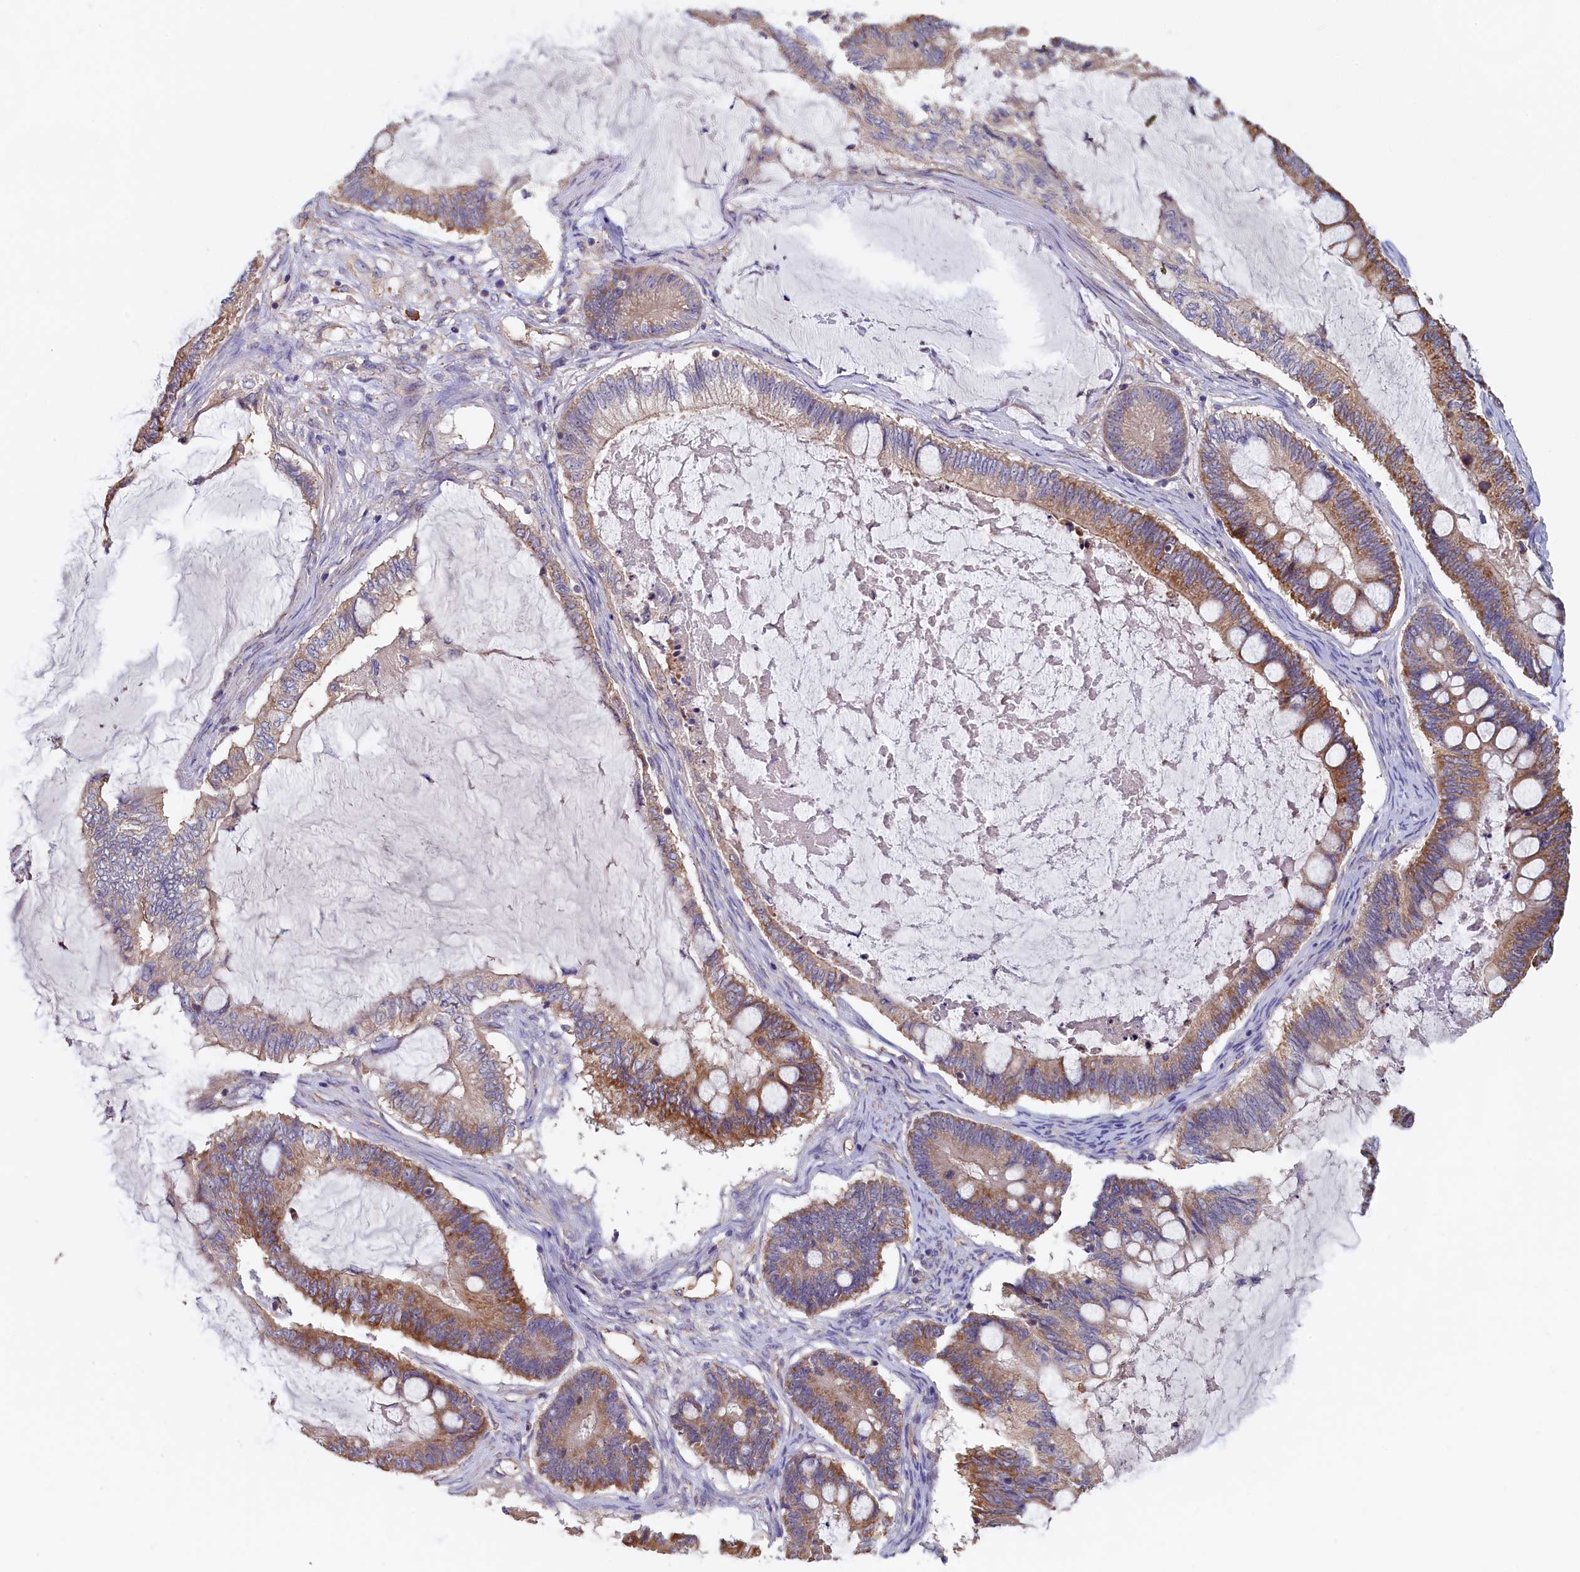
{"staining": {"intensity": "moderate", "quantity": "25%-75%", "location": "cytoplasmic/membranous"}, "tissue": "ovarian cancer", "cell_type": "Tumor cells", "image_type": "cancer", "snomed": [{"axis": "morphology", "description": "Cystadenocarcinoma, mucinous, NOS"}, {"axis": "topography", "description": "Ovary"}], "caption": "Tumor cells show medium levels of moderate cytoplasmic/membranous expression in about 25%-75% of cells in ovarian cancer (mucinous cystadenocarcinoma). (Stains: DAB in brown, nuclei in blue, Microscopy: brightfield microscopy at high magnification).", "gene": "ANKRD2", "patient": {"sex": "female", "age": 61}}